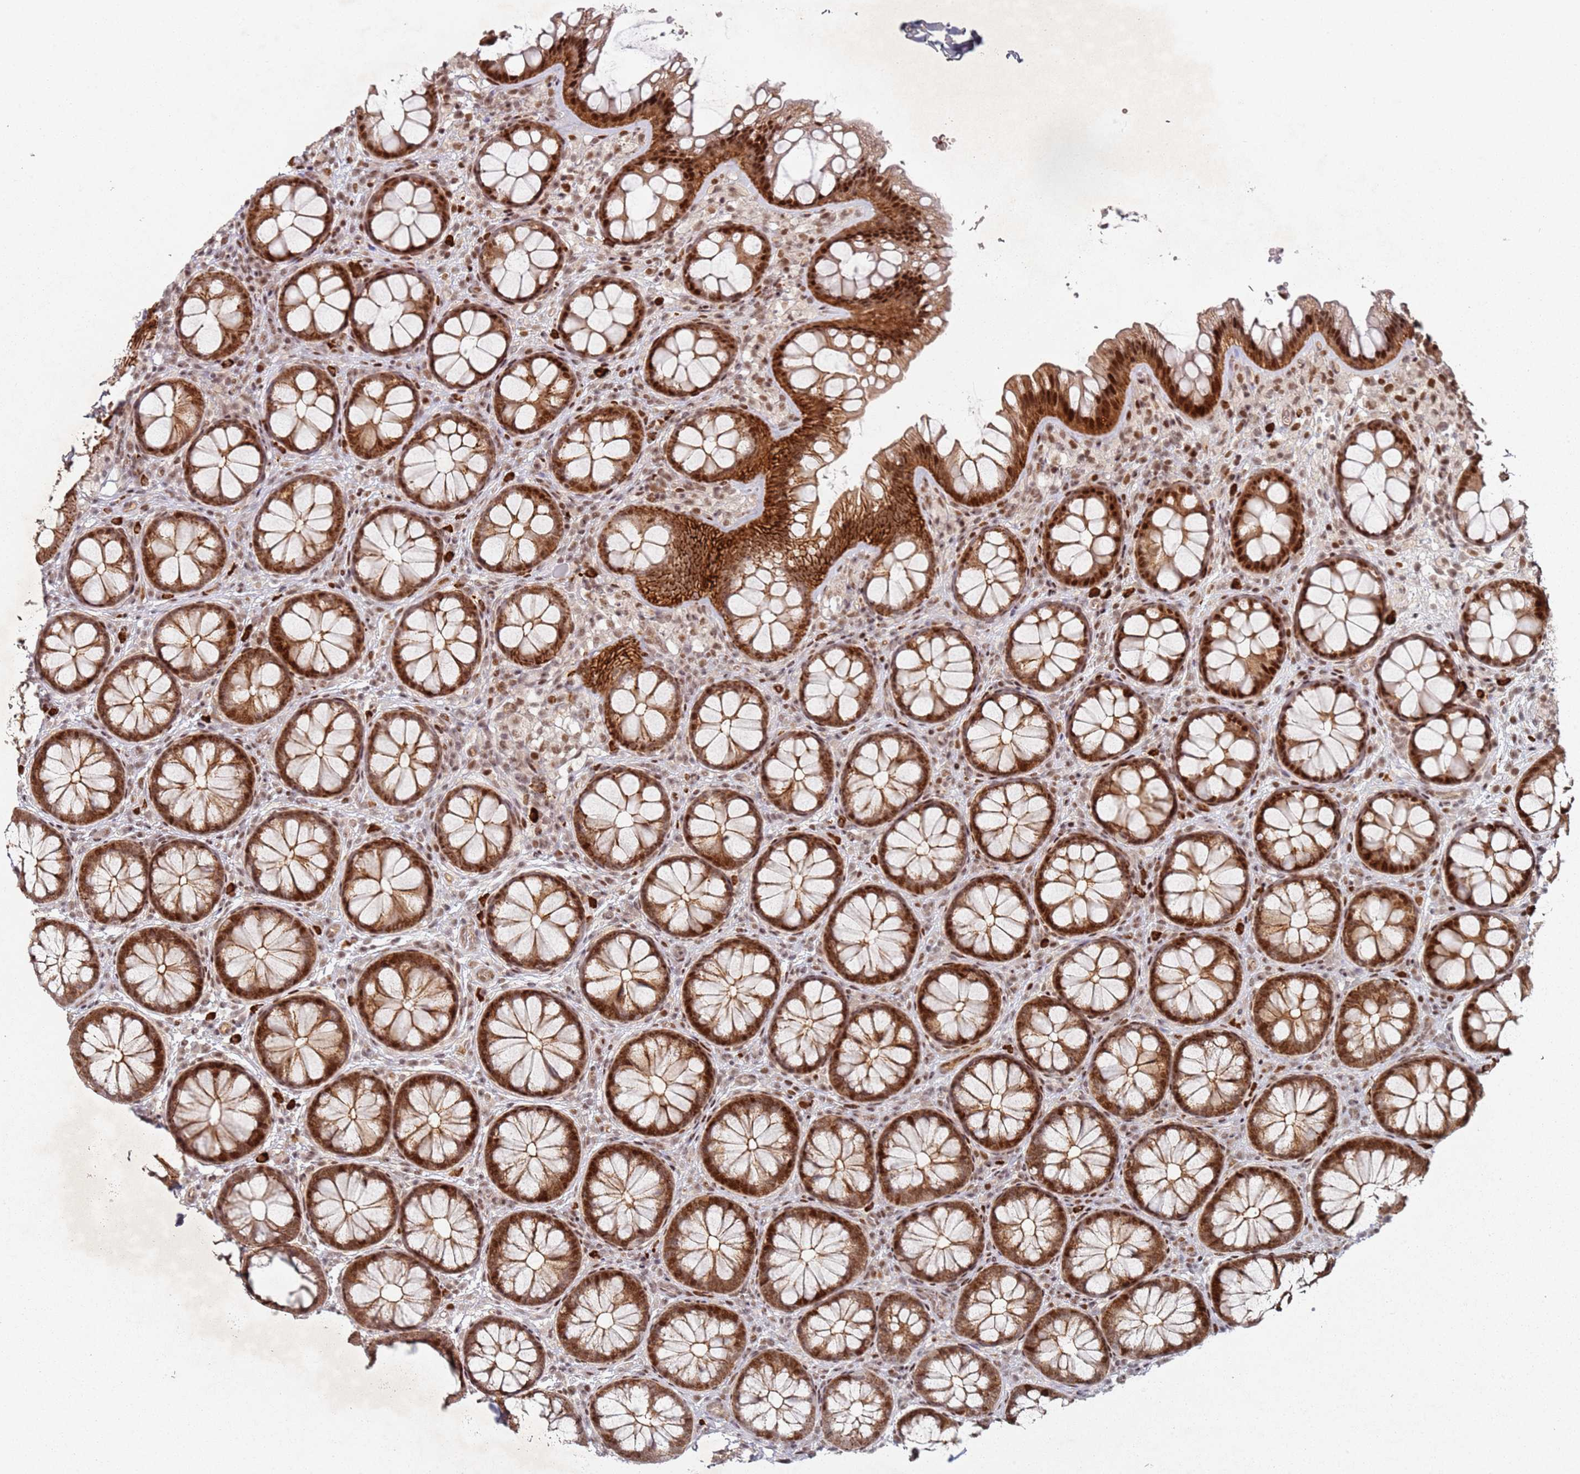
{"staining": {"intensity": "moderate", "quantity": ">75%", "location": "cytoplasmic/membranous"}, "tissue": "colon", "cell_type": "Endothelial cells", "image_type": "normal", "snomed": [{"axis": "morphology", "description": "Normal tissue, NOS"}, {"axis": "topography", "description": "Colon"}], "caption": "The immunohistochemical stain labels moderate cytoplasmic/membranous expression in endothelial cells of benign colon. (brown staining indicates protein expression, while blue staining denotes nuclei).", "gene": "ATF6B", "patient": {"sex": "male", "age": 46}}